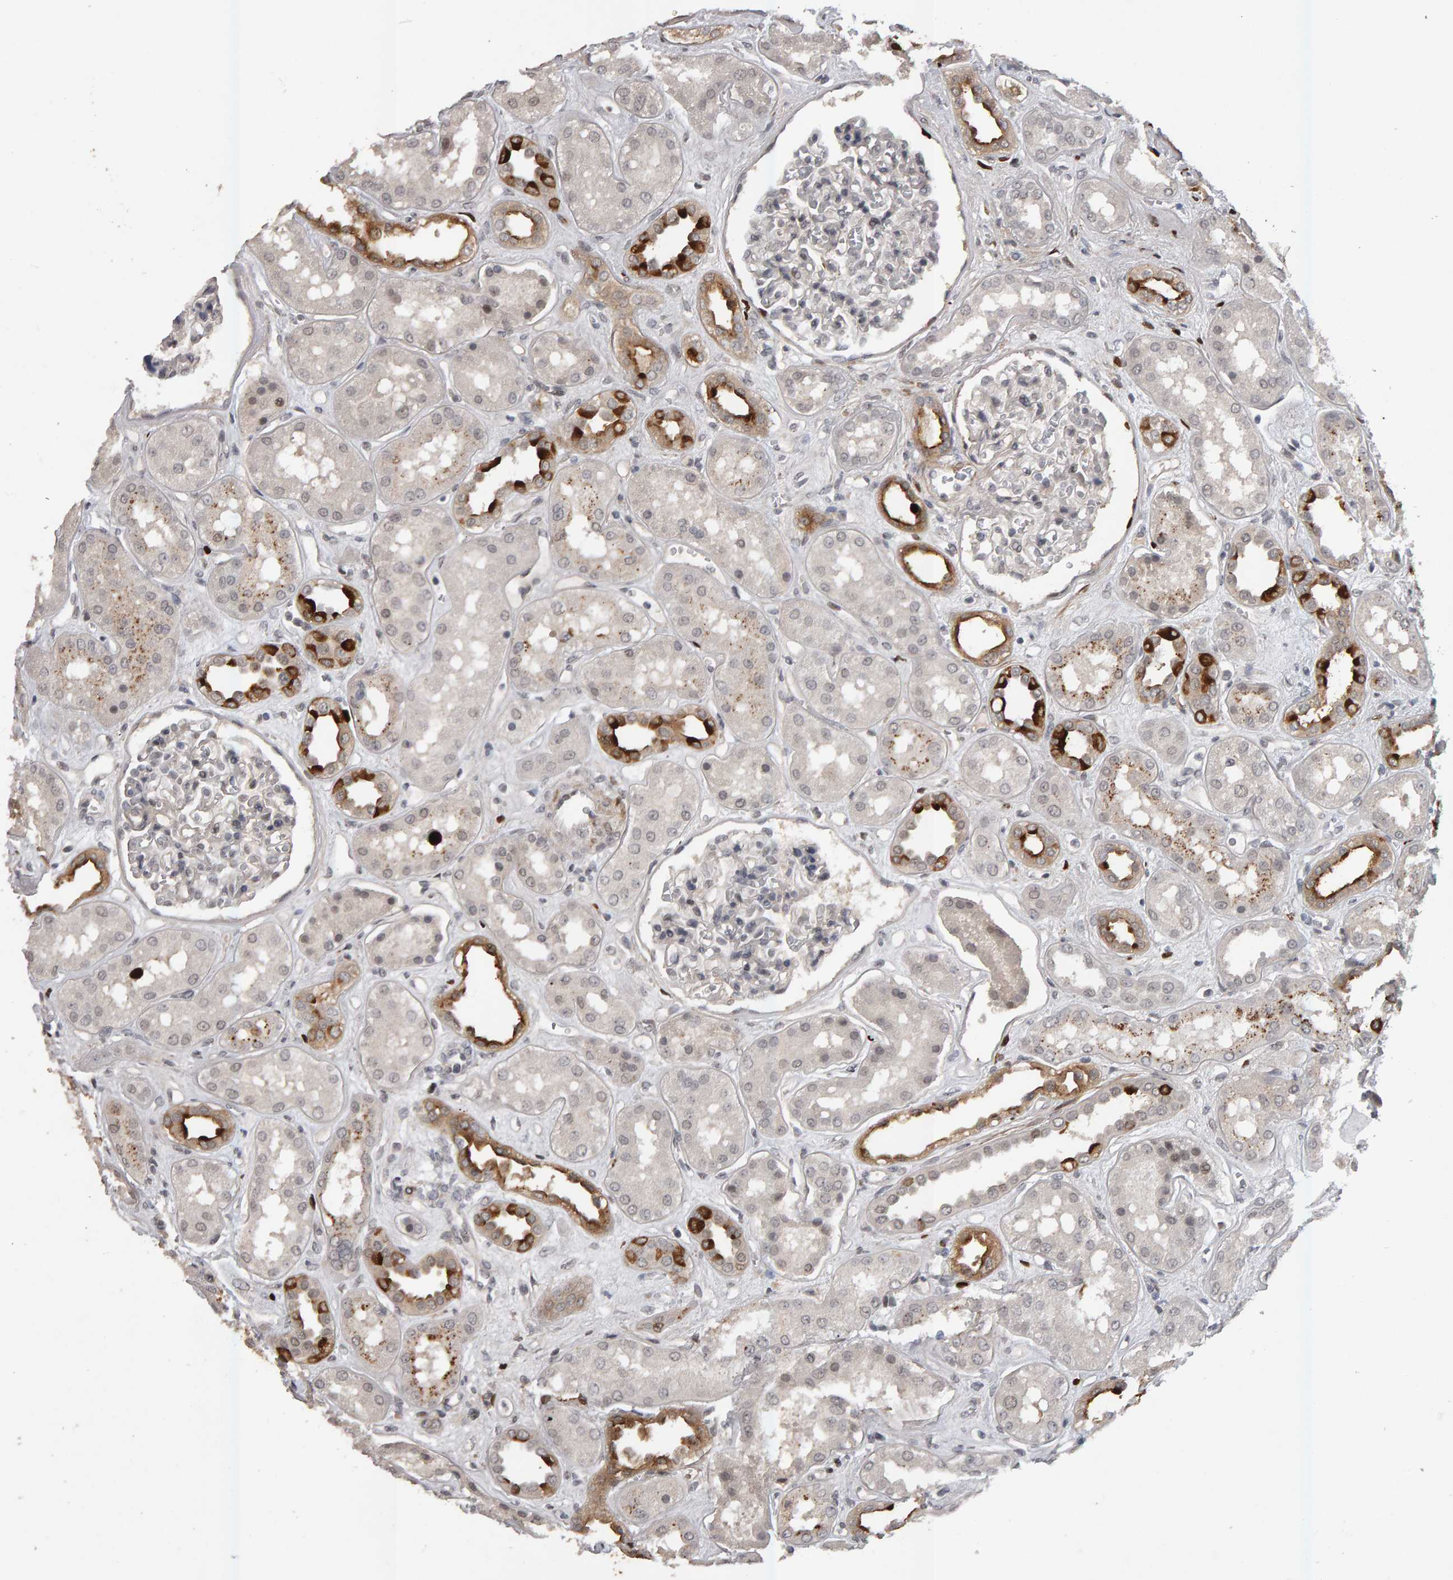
{"staining": {"intensity": "negative", "quantity": "none", "location": "none"}, "tissue": "kidney", "cell_type": "Cells in glomeruli", "image_type": "normal", "snomed": [{"axis": "morphology", "description": "Normal tissue, NOS"}, {"axis": "topography", "description": "Kidney"}], "caption": "Immunohistochemistry histopathology image of benign kidney stained for a protein (brown), which exhibits no positivity in cells in glomeruli.", "gene": "IPO8", "patient": {"sex": "male", "age": 59}}